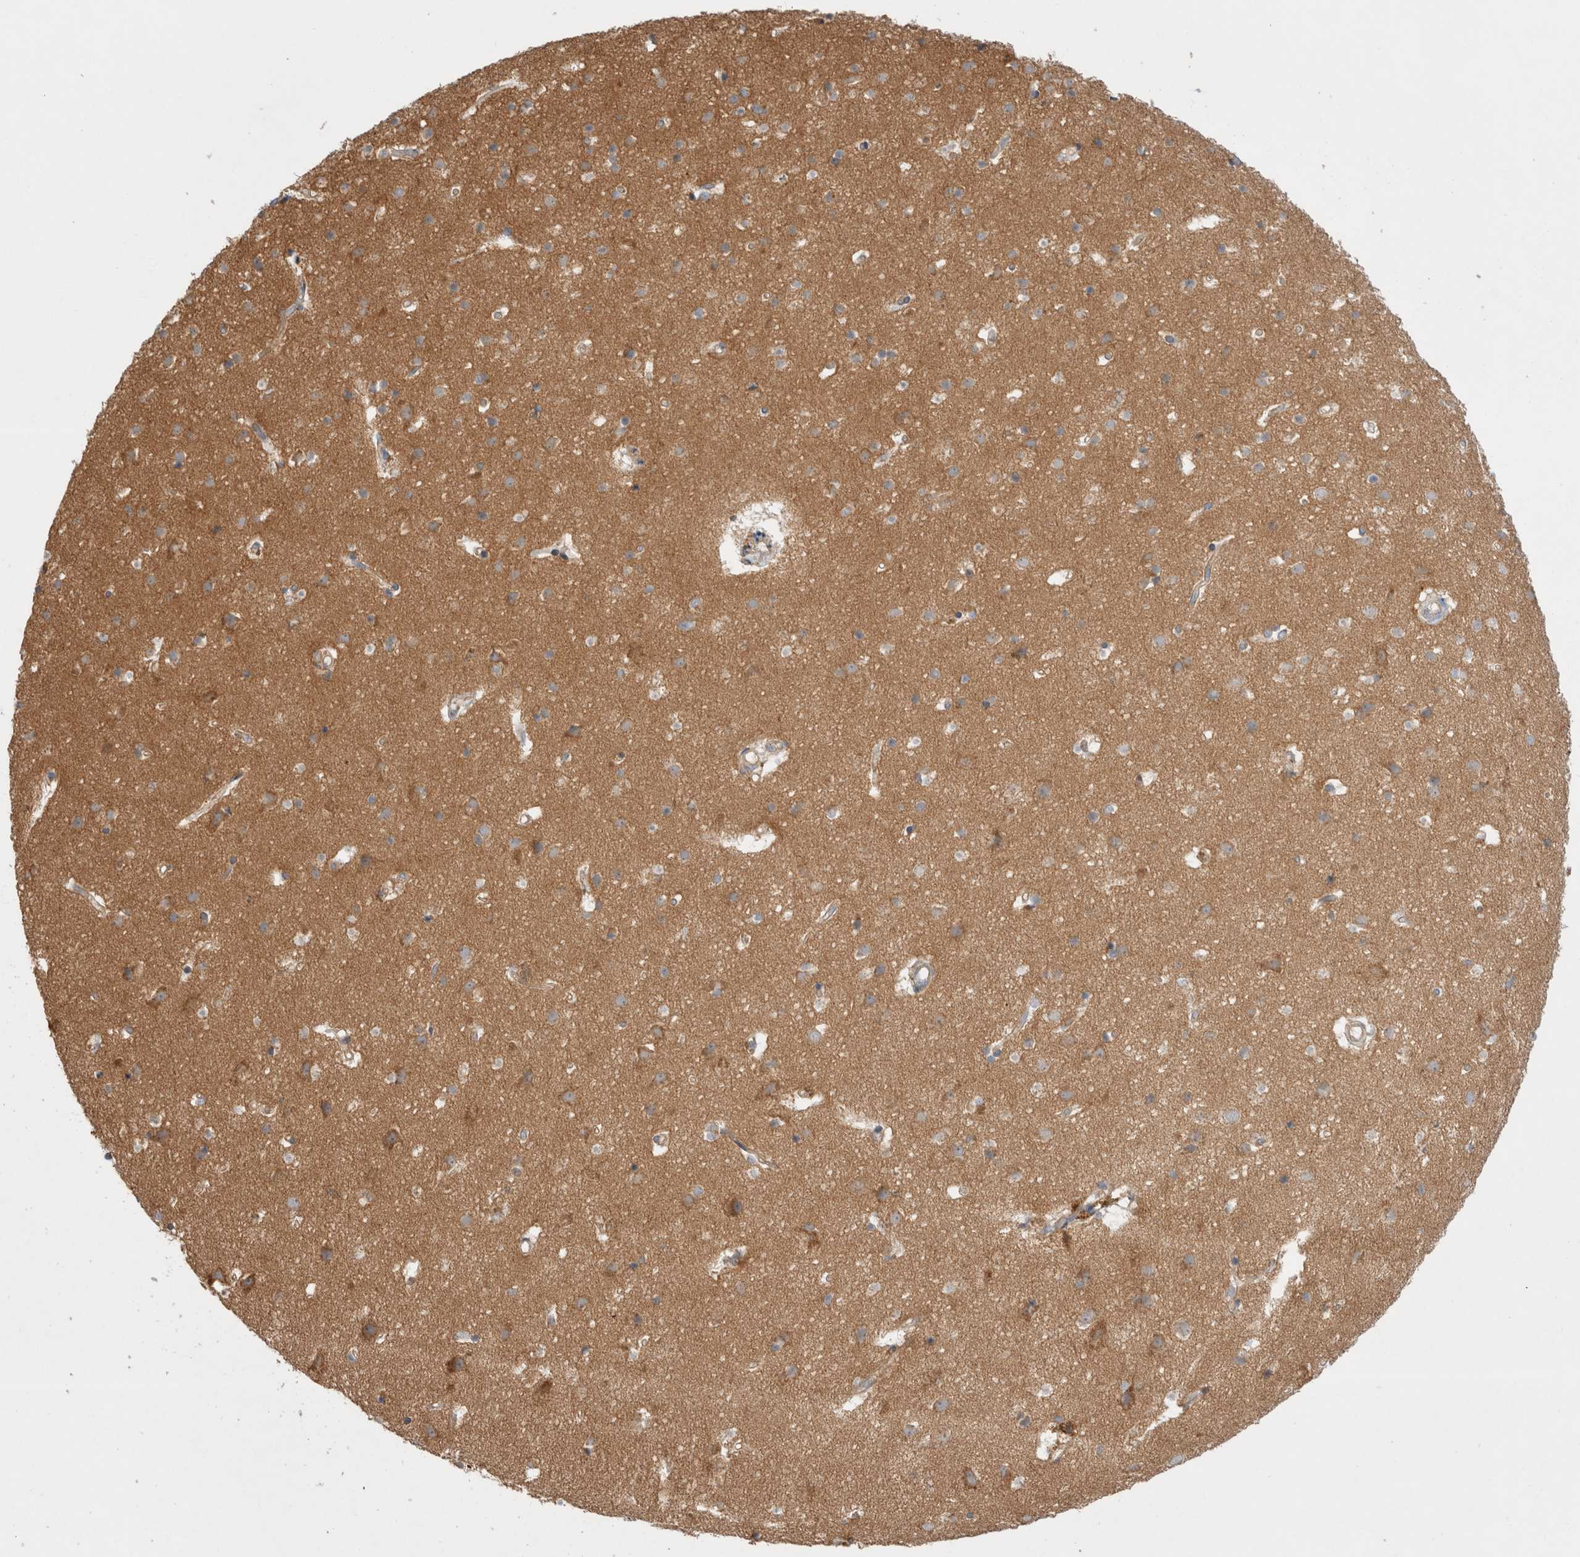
{"staining": {"intensity": "moderate", "quantity": "25%-75%", "location": "cytoplasmic/membranous"}, "tissue": "cerebral cortex", "cell_type": "Endothelial cells", "image_type": "normal", "snomed": [{"axis": "morphology", "description": "Normal tissue, NOS"}, {"axis": "topography", "description": "Cerebral cortex"}], "caption": "Immunohistochemistry (DAB (3,3'-diaminobenzidine)) staining of benign cerebral cortex displays moderate cytoplasmic/membranous protein staining in approximately 25%-75% of endothelial cells.", "gene": "PDCD10", "patient": {"sex": "male", "age": 54}}